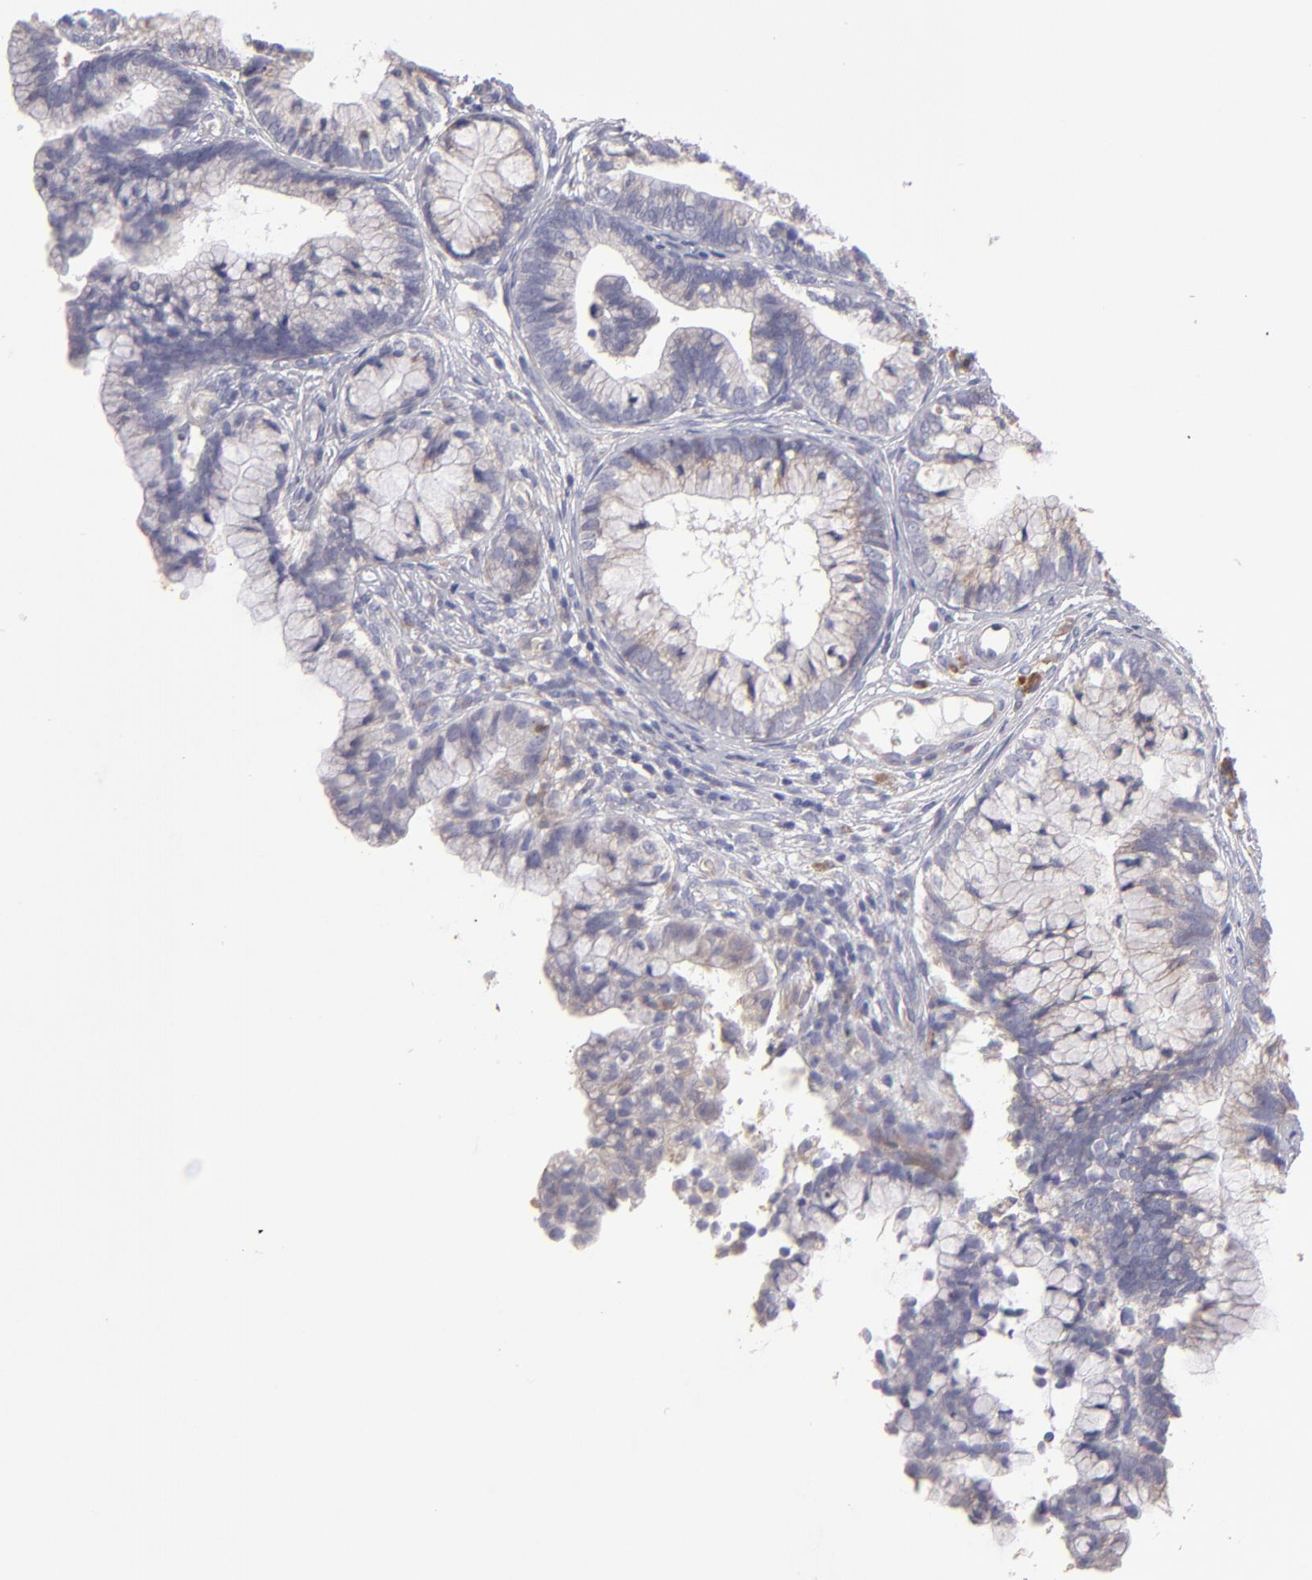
{"staining": {"intensity": "weak", "quantity": "25%-75%", "location": "cytoplasmic/membranous"}, "tissue": "cervical cancer", "cell_type": "Tumor cells", "image_type": "cancer", "snomed": [{"axis": "morphology", "description": "Adenocarcinoma, NOS"}, {"axis": "topography", "description": "Cervix"}], "caption": "Tumor cells reveal low levels of weak cytoplasmic/membranous staining in about 25%-75% of cells in cervical adenocarcinoma. The protein is shown in brown color, while the nuclei are stained blue.", "gene": "CALR", "patient": {"sex": "female", "age": 44}}